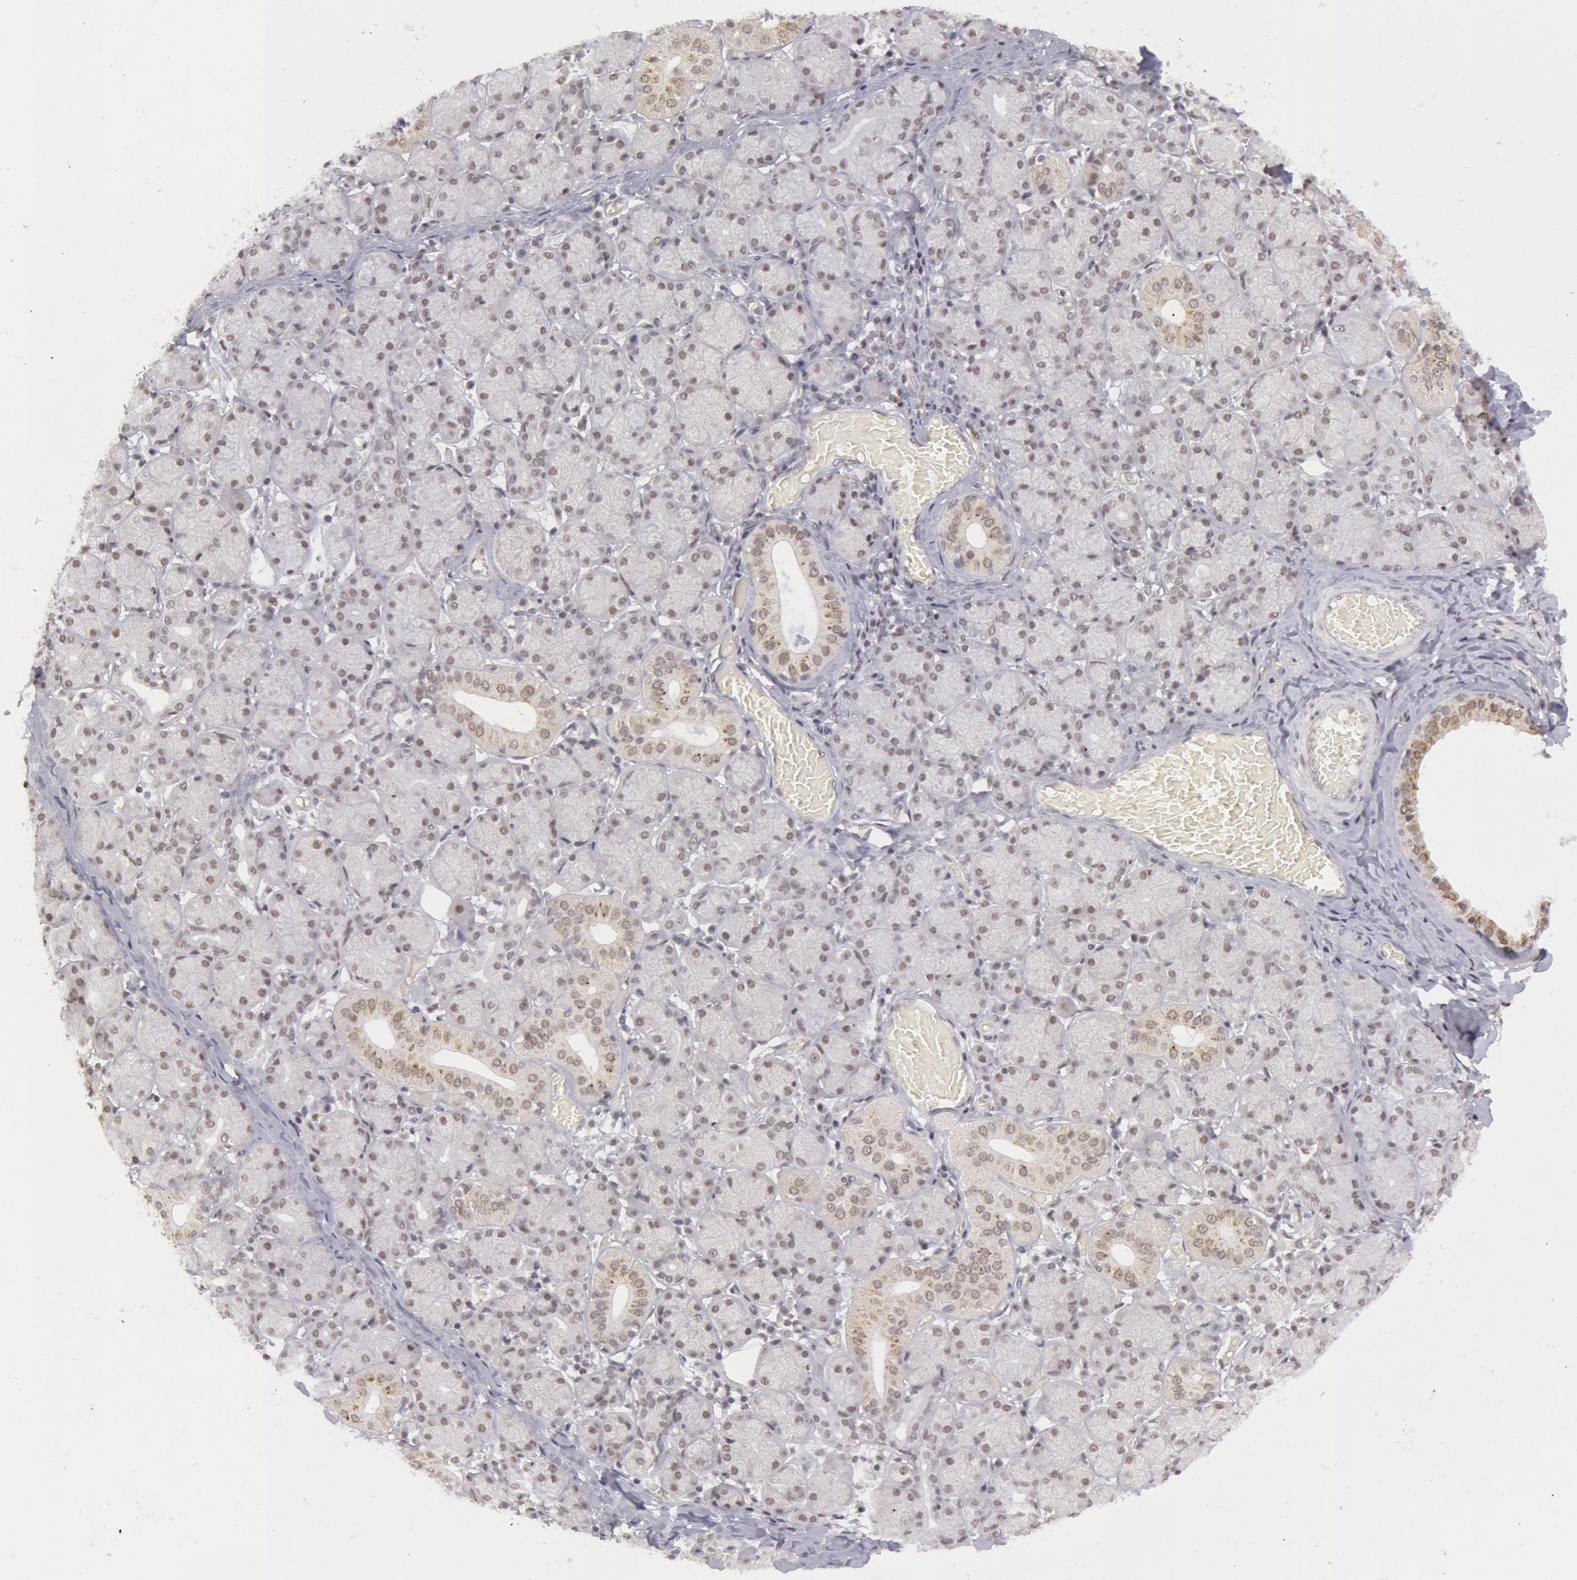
{"staining": {"intensity": "weak", "quantity": "25%-75%", "location": "cytoplasmic/membranous,nuclear"}, "tissue": "salivary gland", "cell_type": "Glandular cells", "image_type": "normal", "snomed": [{"axis": "morphology", "description": "Normal tissue, NOS"}, {"axis": "topography", "description": "Salivary gland"}], "caption": "Protein staining of benign salivary gland reveals weak cytoplasmic/membranous,nuclear positivity in about 25%-75% of glandular cells.", "gene": "VRTN", "patient": {"sex": "female", "age": 24}}